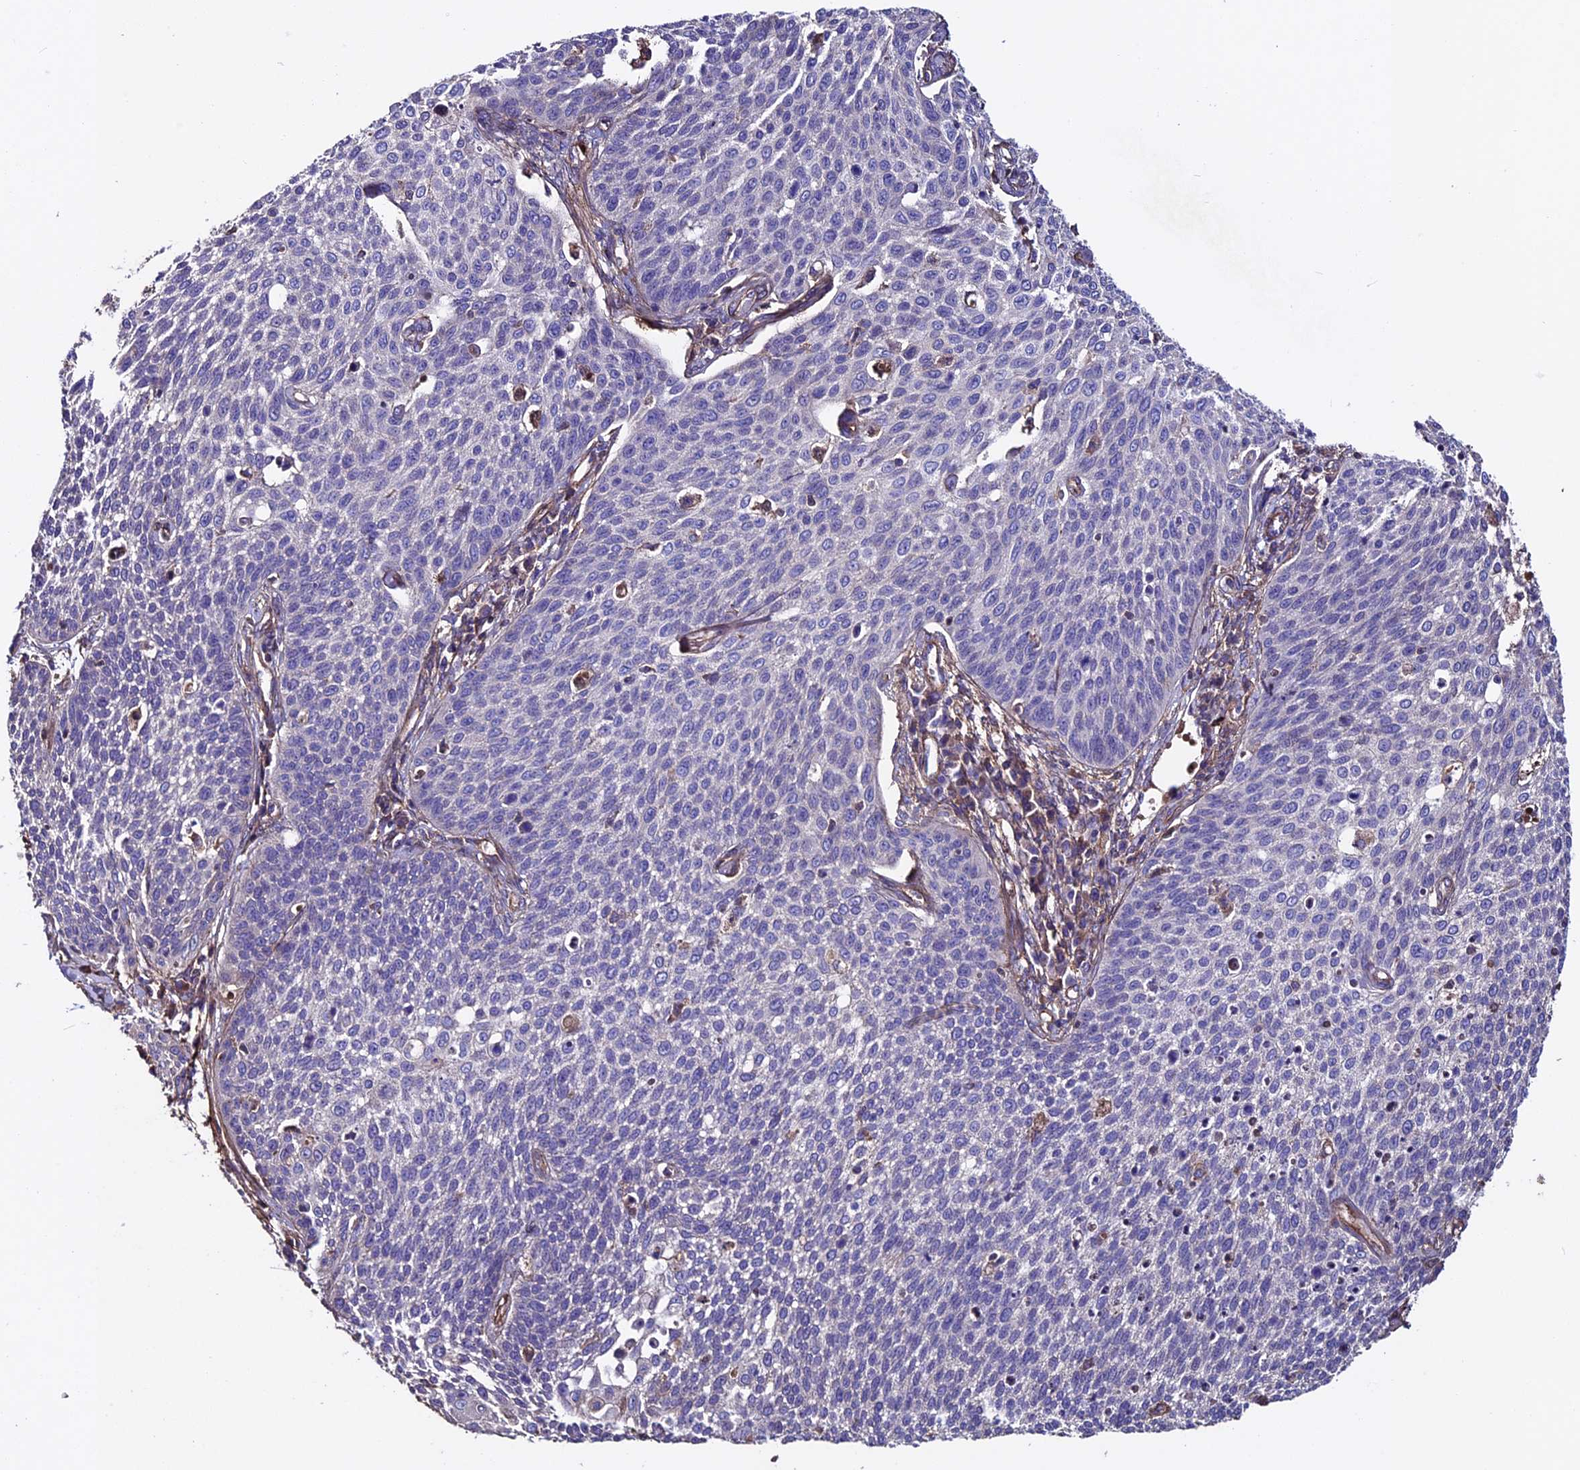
{"staining": {"intensity": "negative", "quantity": "none", "location": "none"}, "tissue": "cervical cancer", "cell_type": "Tumor cells", "image_type": "cancer", "snomed": [{"axis": "morphology", "description": "Squamous cell carcinoma, NOS"}, {"axis": "topography", "description": "Cervix"}], "caption": "Tumor cells are negative for brown protein staining in cervical cancer (squamous cell carcinoma).", "gene": "EVA1B", "patient": {"sex": "female", "age": 34}}